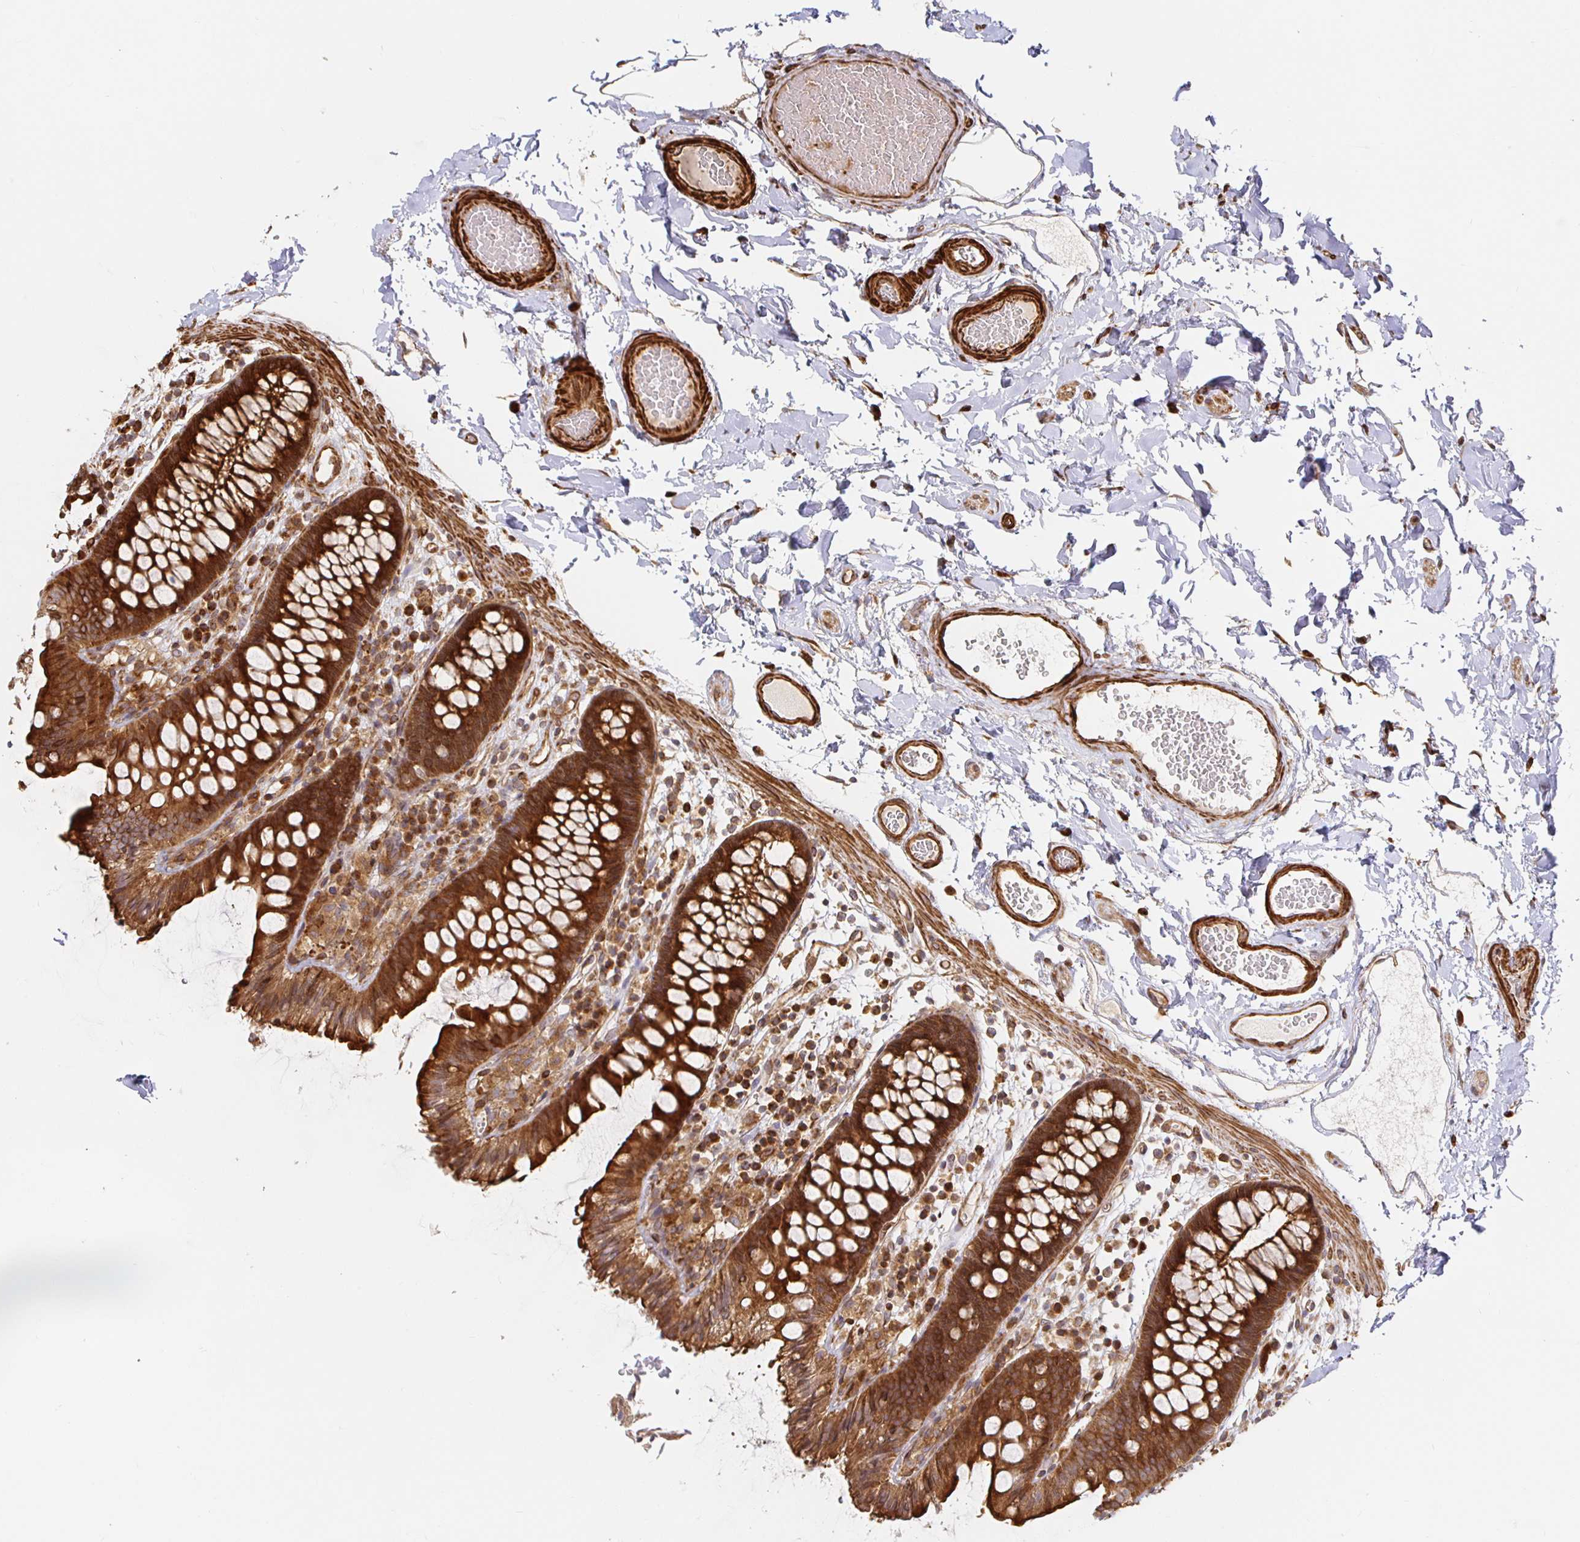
{"staining": {"intensity": "strong", "quantity": ">75%", "location": "cytoplasmic/membranous"}, "tissue": "colon", "cell_type": "Endothelial cells", "image_type": "normal", "snomed": [{"axis": "morphology", "description": "Normal tissue, NOS"}, {"axis": "topography", "description": "Colon"}], "caption": "Immunohistochemical staining of normal human colon exhibits >75% levels of strong cytoplasmic/membranous protein expression in about >75% of endothelial cells.", "gene": "STRAP", "patient": {"sex": "male", "age": 84}}